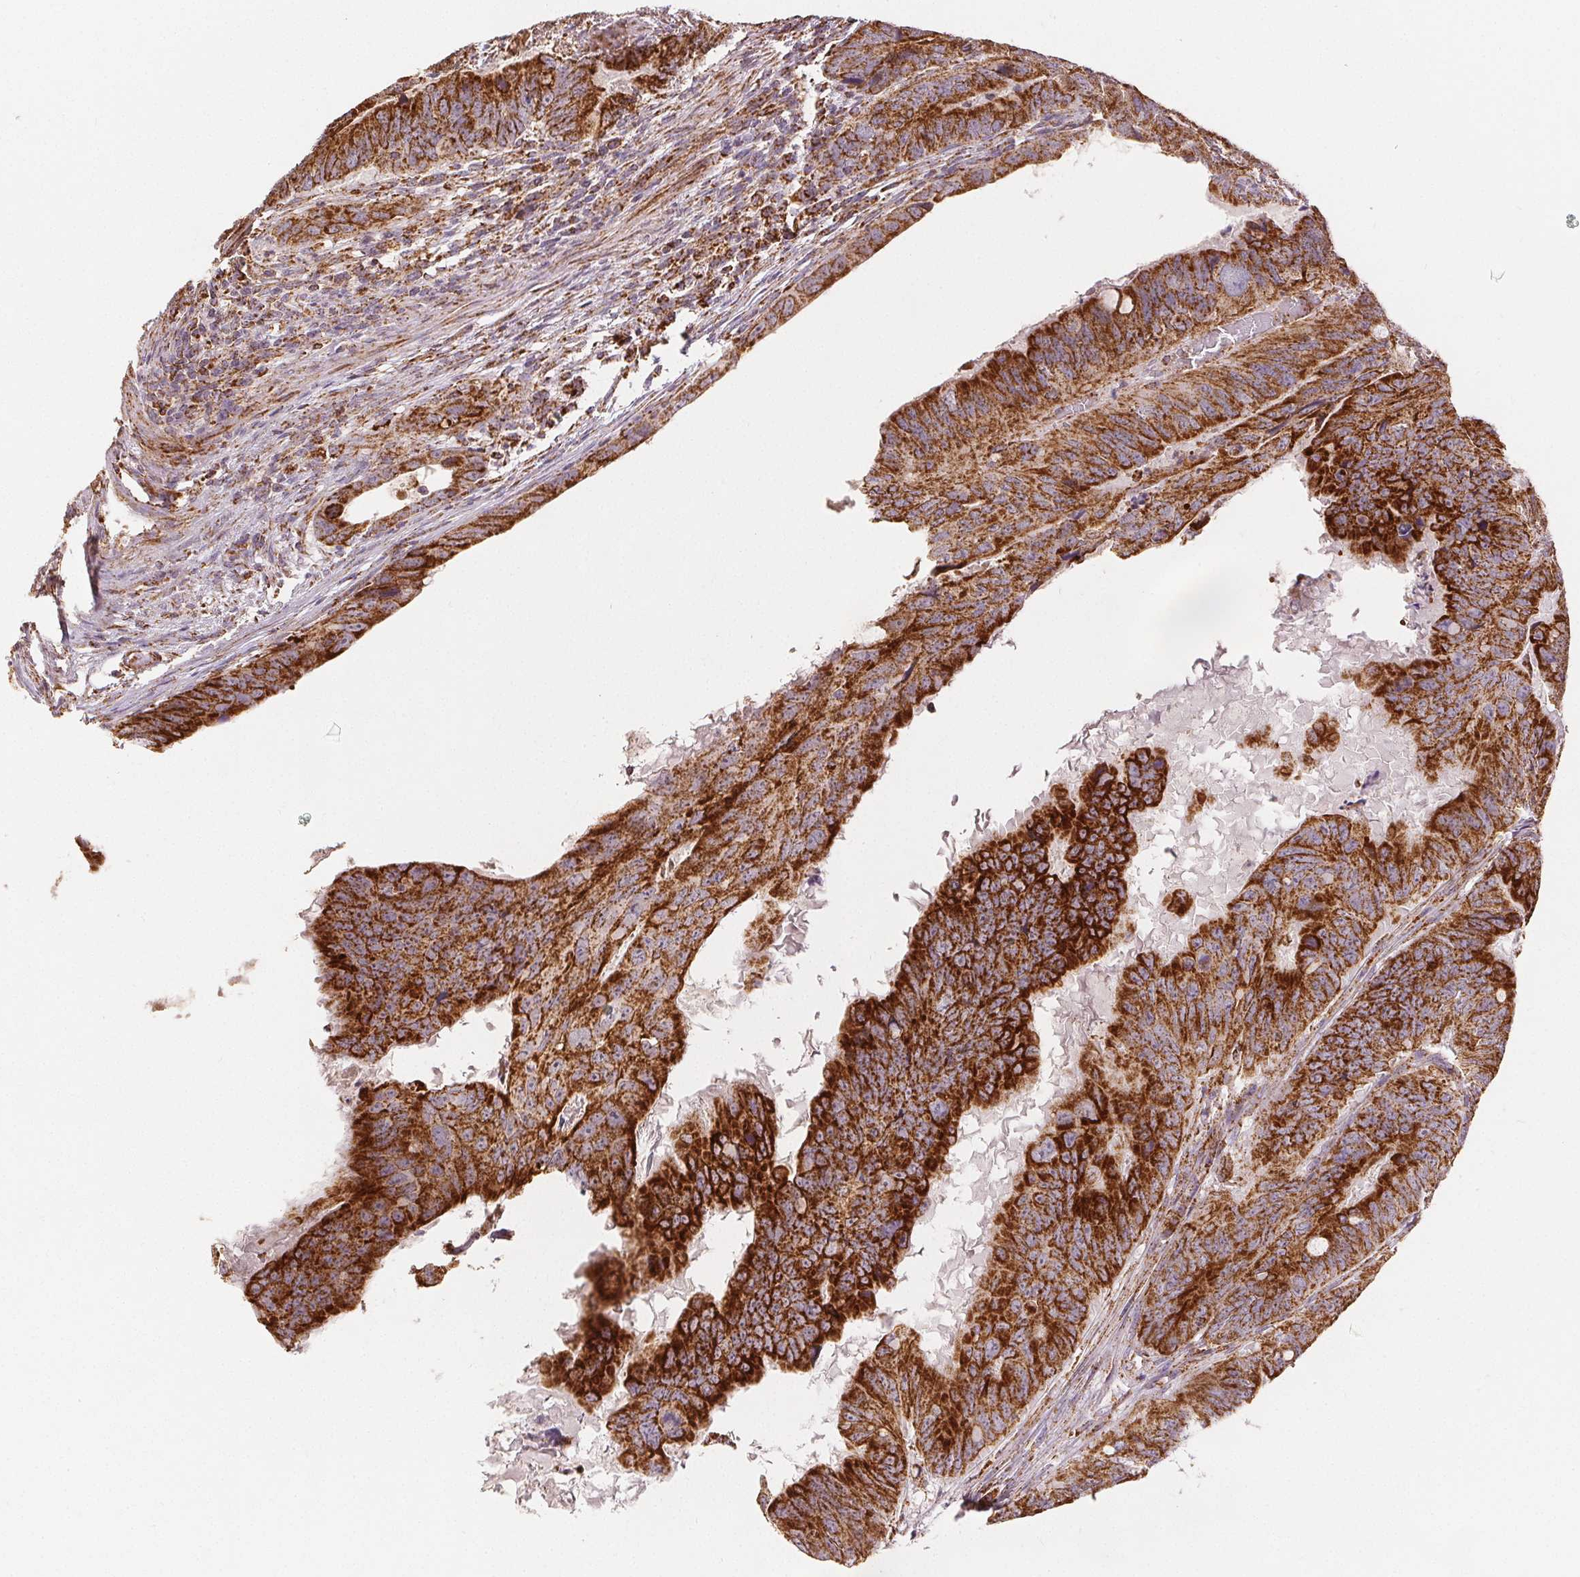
{"staining": {"intensity": "strong", "quantity": ">75%", "location": "cytoplasmic/membranous"}, "tissue": "colorectal cancer", "cell_type": "Tumor cells", "image_type": "cancer", "snomed": [{"axis": "morphology", "description": "Adenocarcinoma, NOS"}, {"axis": "topography", "description": "Colon"}], "caption": "Colorectal cancer (adenocarcinoma) stained with a protein marker displays strong staining in tumor cells.", "gene": "SDHB", "patient": {"sex": "male", "age": 79}}